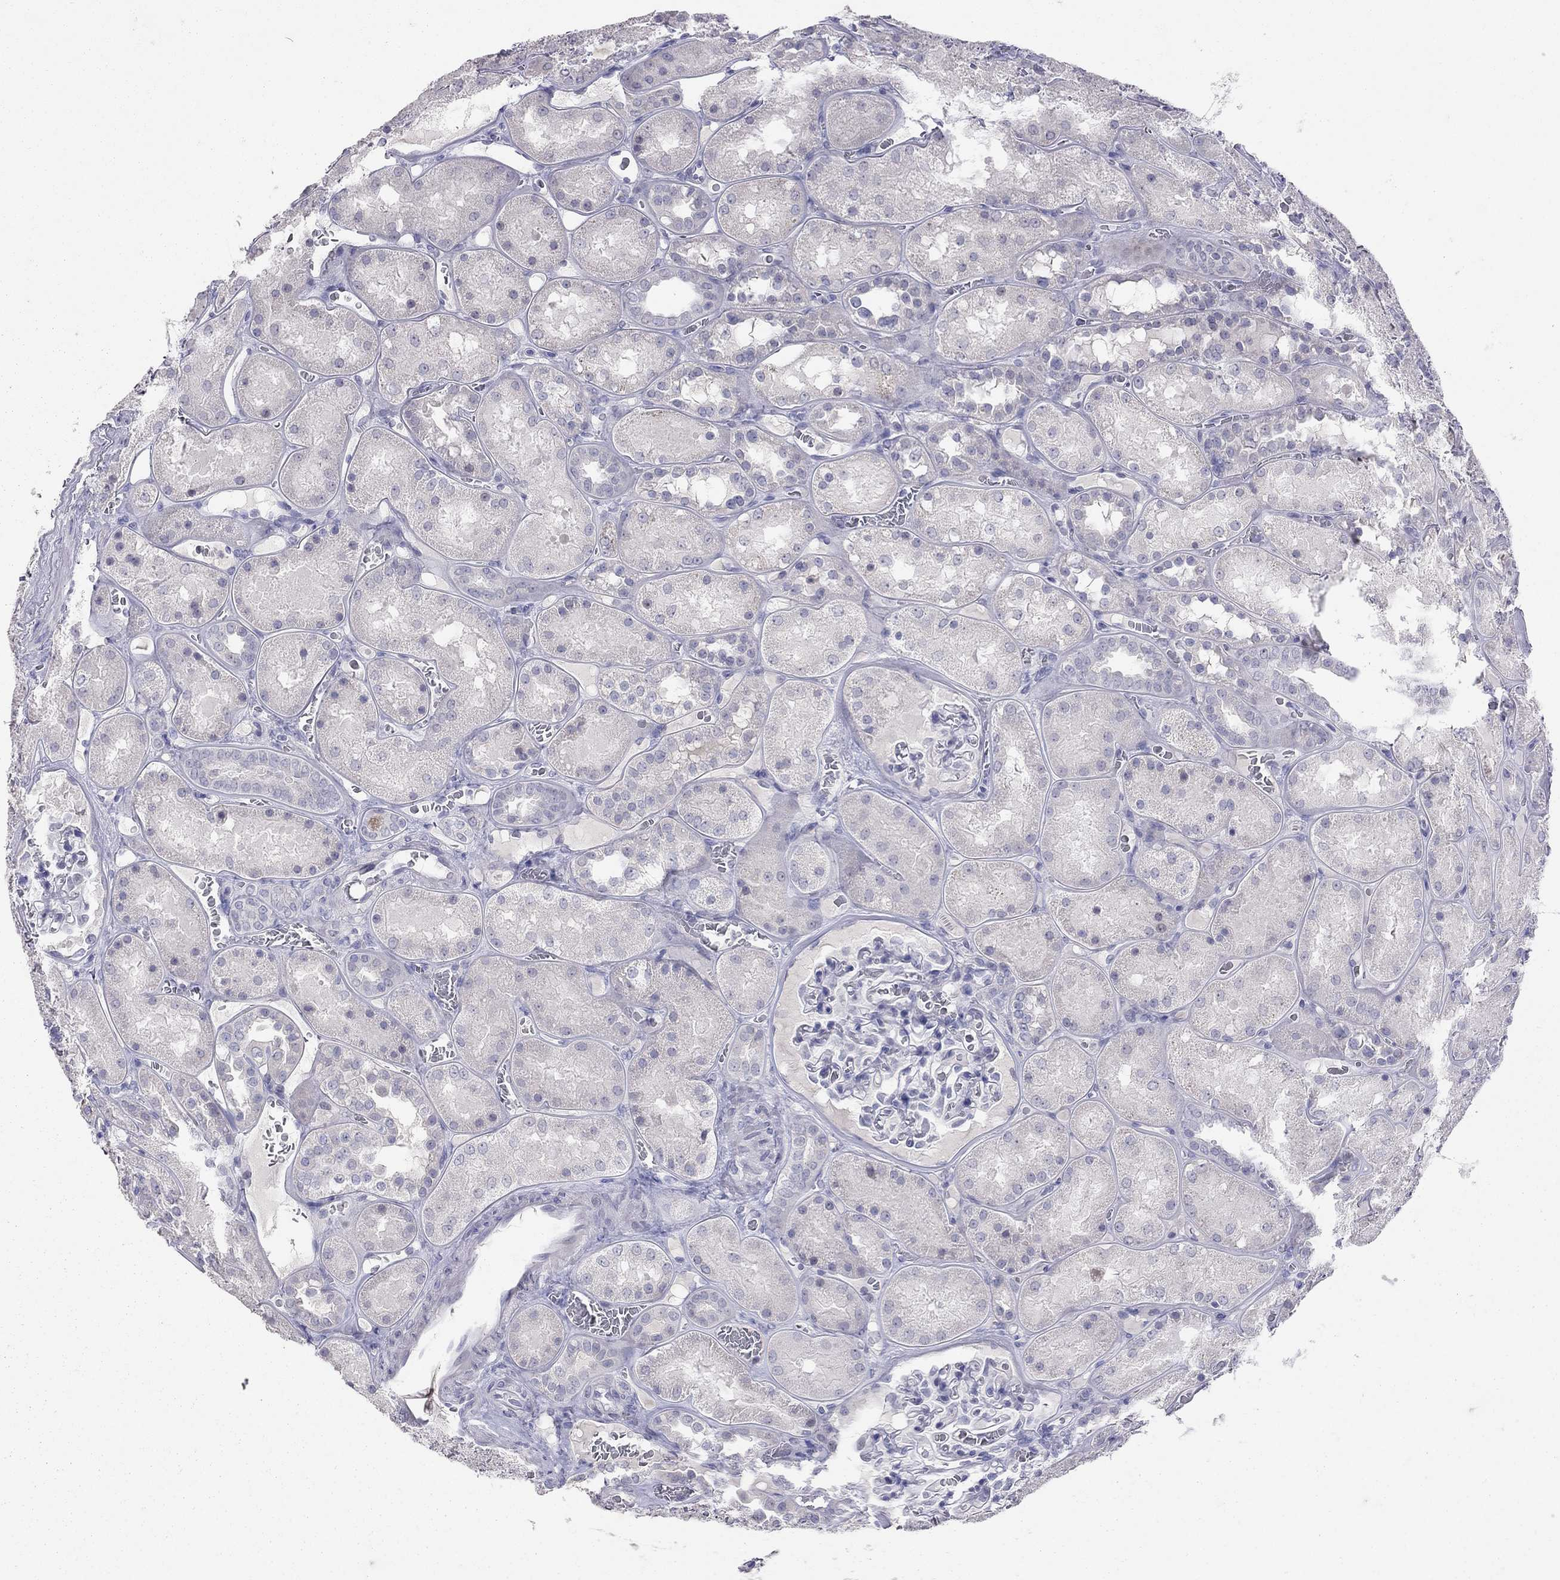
{"staining": {"intensity": "negative", "quantity": "none", "location": "none"}, "tissue": "kidney", "cell_type": "Cells in glomeruli", "image_type": "normal", "snomed": [{"axis": "morphology", "description": "Normal tissue, NOS"}, {"axis": "topography", "description": "Kidney"}], "caption": "This photomicrograph is of unremarkable kidney stained with immunohistochemistry to label a protein in brown with the nuclei are counter-stained blue. There is no positivity in cells in glomeruli.", "gene": "MUC16", "patient": {"sex": "male", "age": 73}}